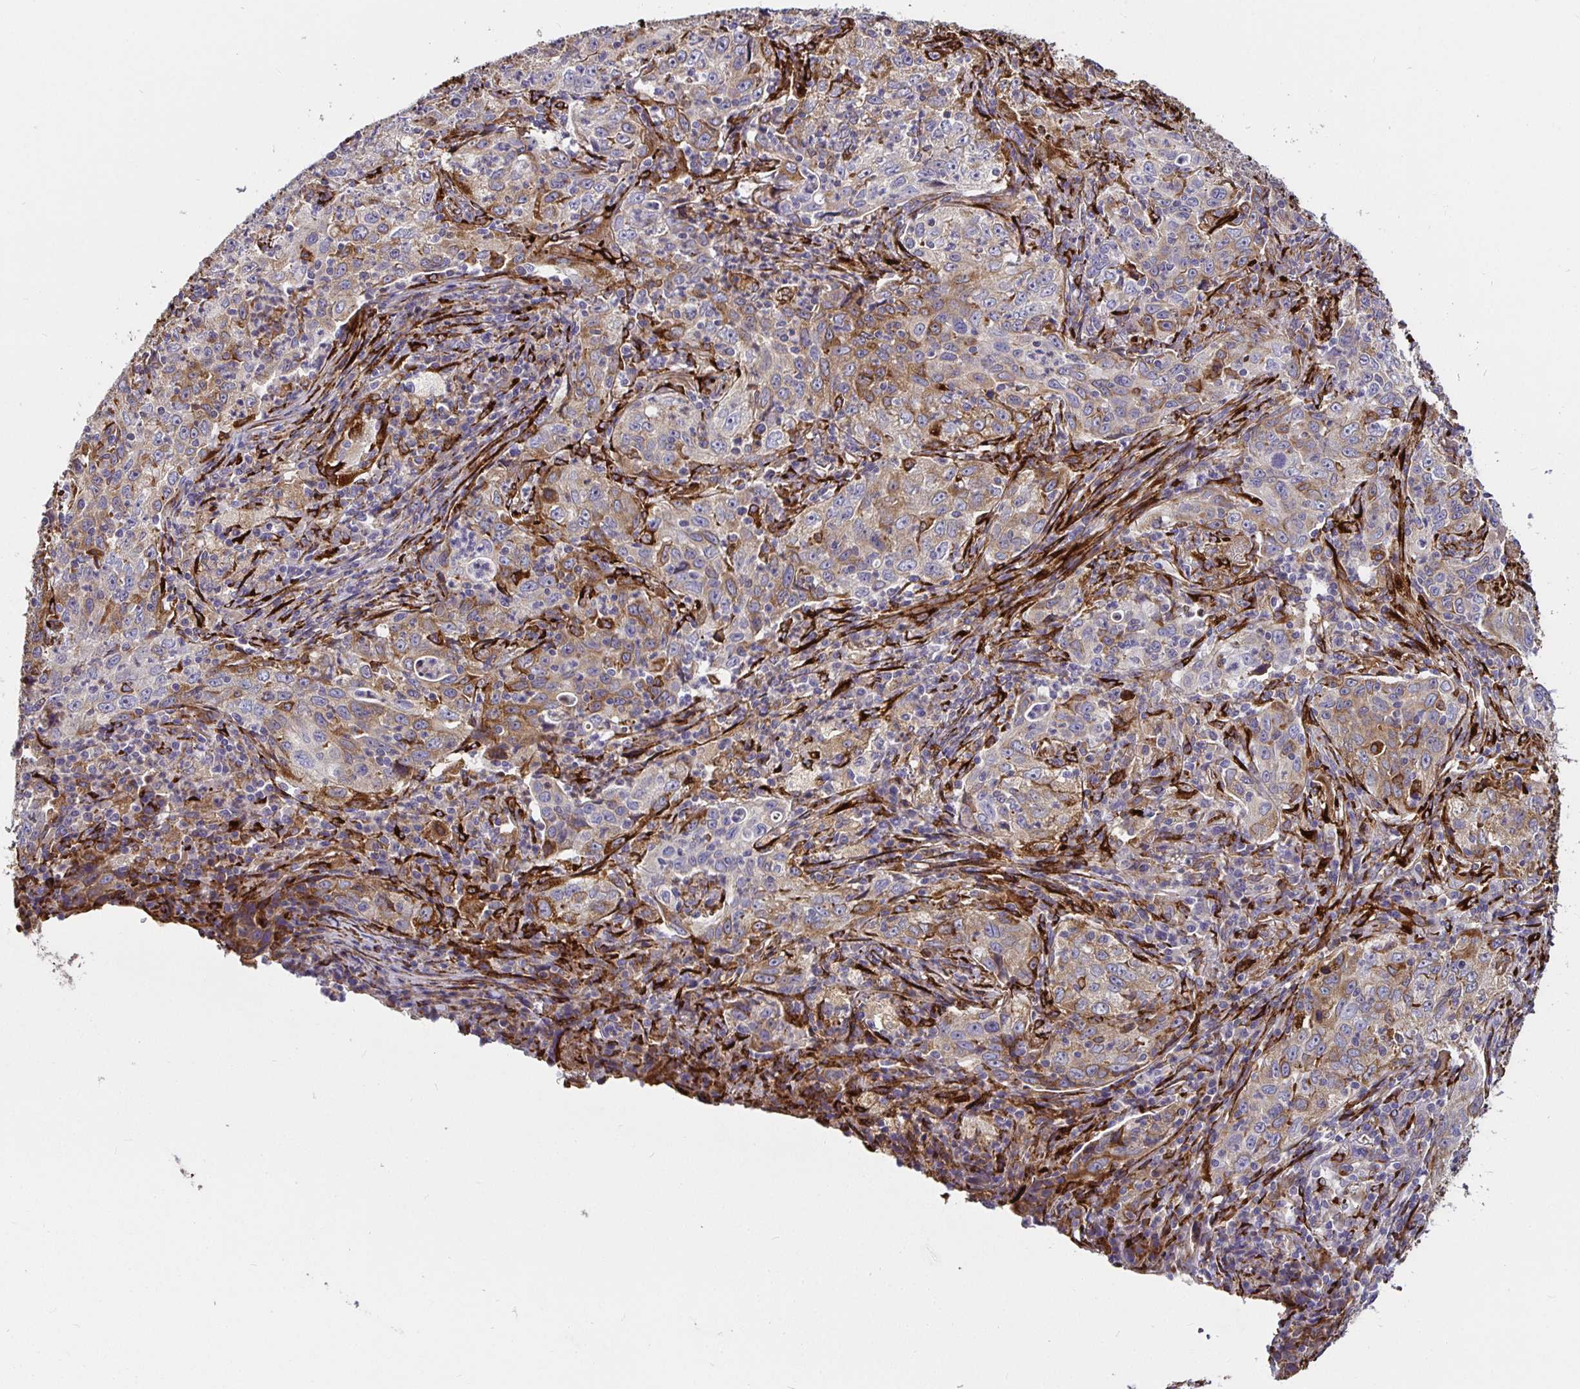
{"staining": {"intensity": "moderate", "quantity": "25%-75%", "location": "cytoplasmic/membranous"}, "tissue": "lung cancer", "cell_type": "Tumor cells", "image_type": "cancer", "snomed": [{"axis": "morphology", "description": "Squamous cell carcinoma, NOS"}, {"axis": "topography", "description": "Lung"}], "caption": "The histopathology image displays staining of squamous cell carcinoma (lung), revealing moderate cytoplasmic/membranous protein positivity (brown color) within tumor cells.", "gene": "P4HA2", "patient": {"sex": "male", "age": 71}}